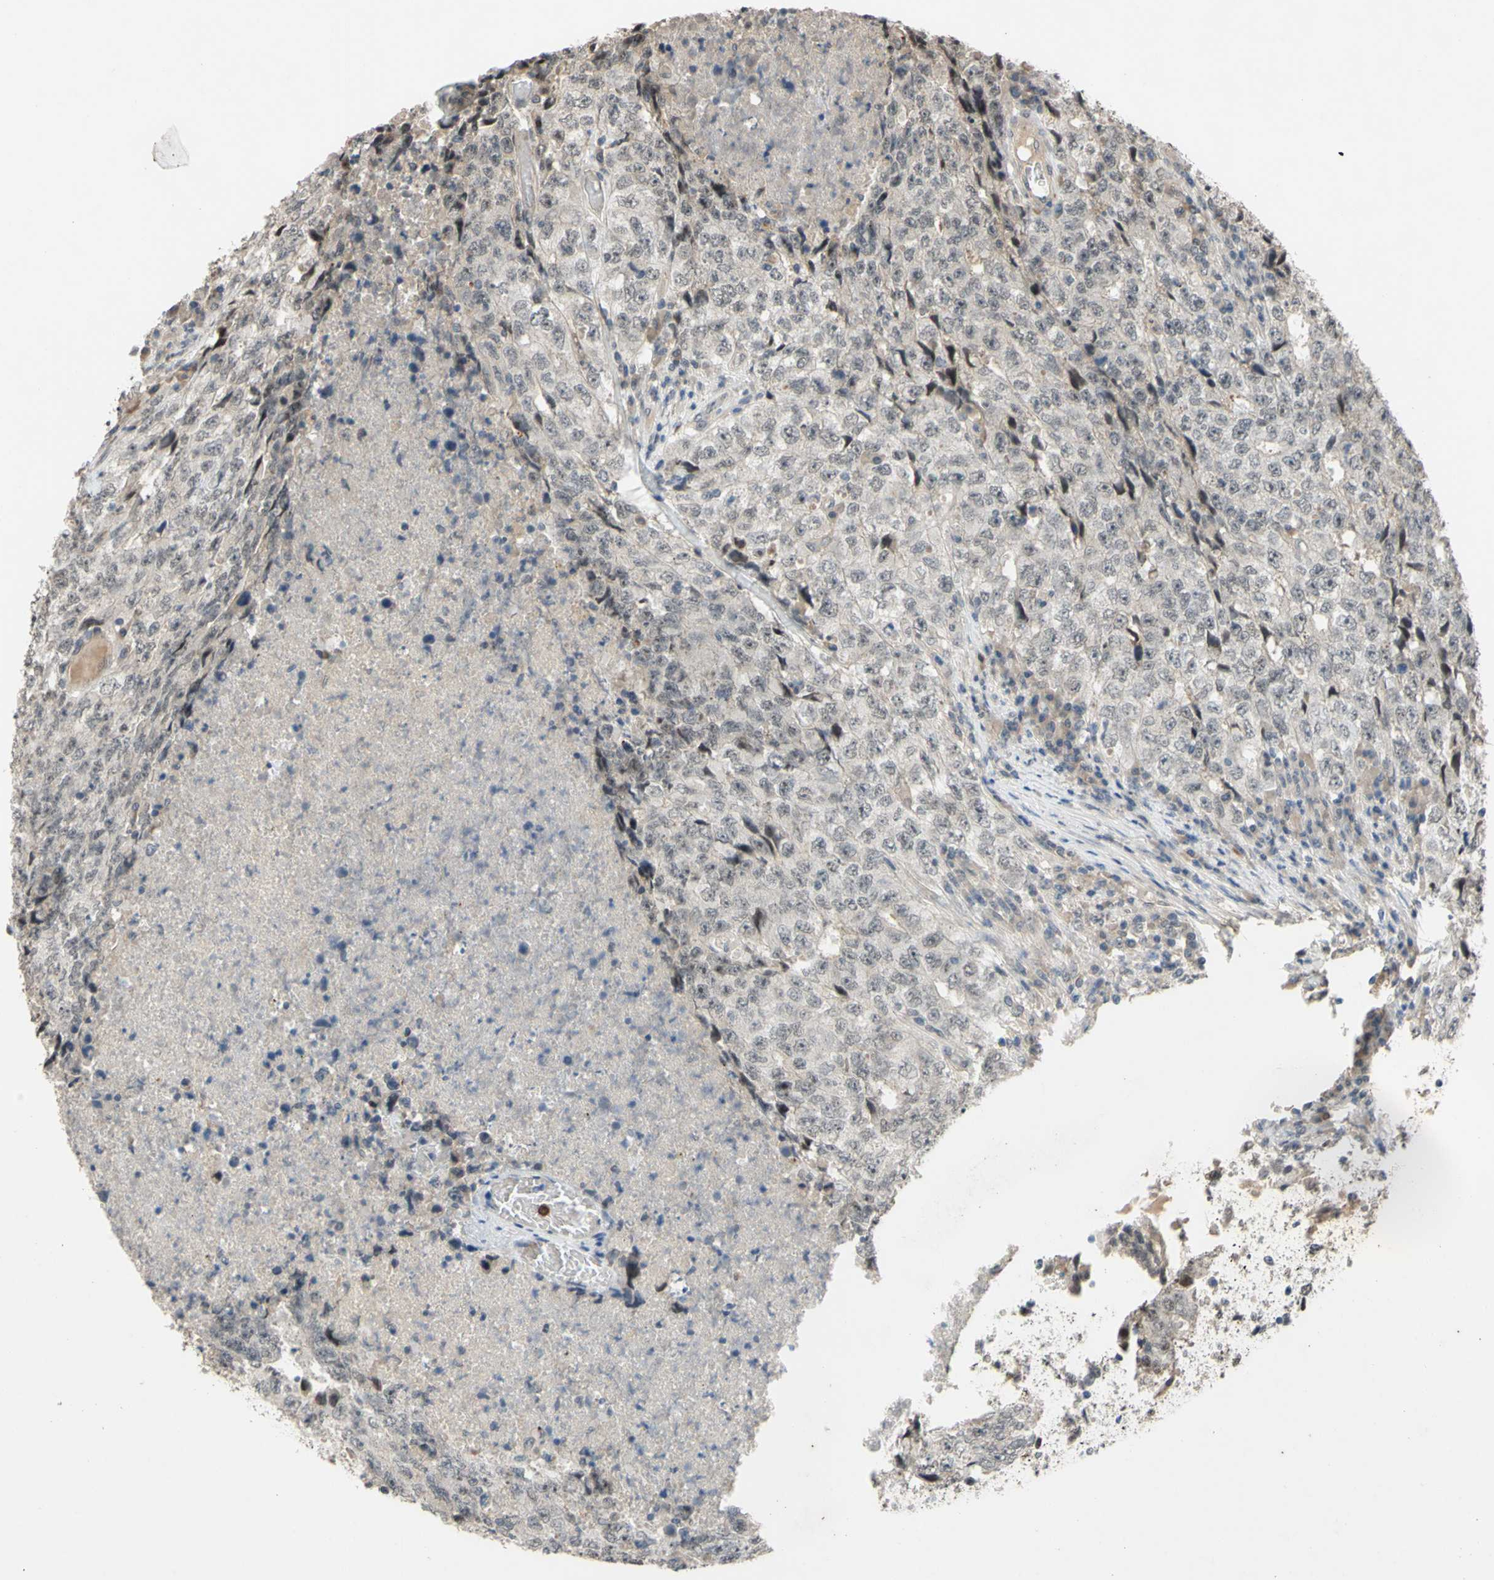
{"staining": {"intensity": "negative", "quantity": "none", "location": "none"}, "tissue": "testis cancer", "cell_type": "Tumor cells", "image_type": "cancer", "snomed": [{"axis": "morphology", "description": "Necrosis, NOS"}, {"axis": "morphology", "description": "Carcinoma, Embryonal, NOS"}, {"axis": "topography", "description": "Testis"}], "caption": "The photomicrograph displays no staining of tumor cells in embryonal carcinoma (testis).", "gene": "ALK", "patient": {"sex": "male", "age": 19}}